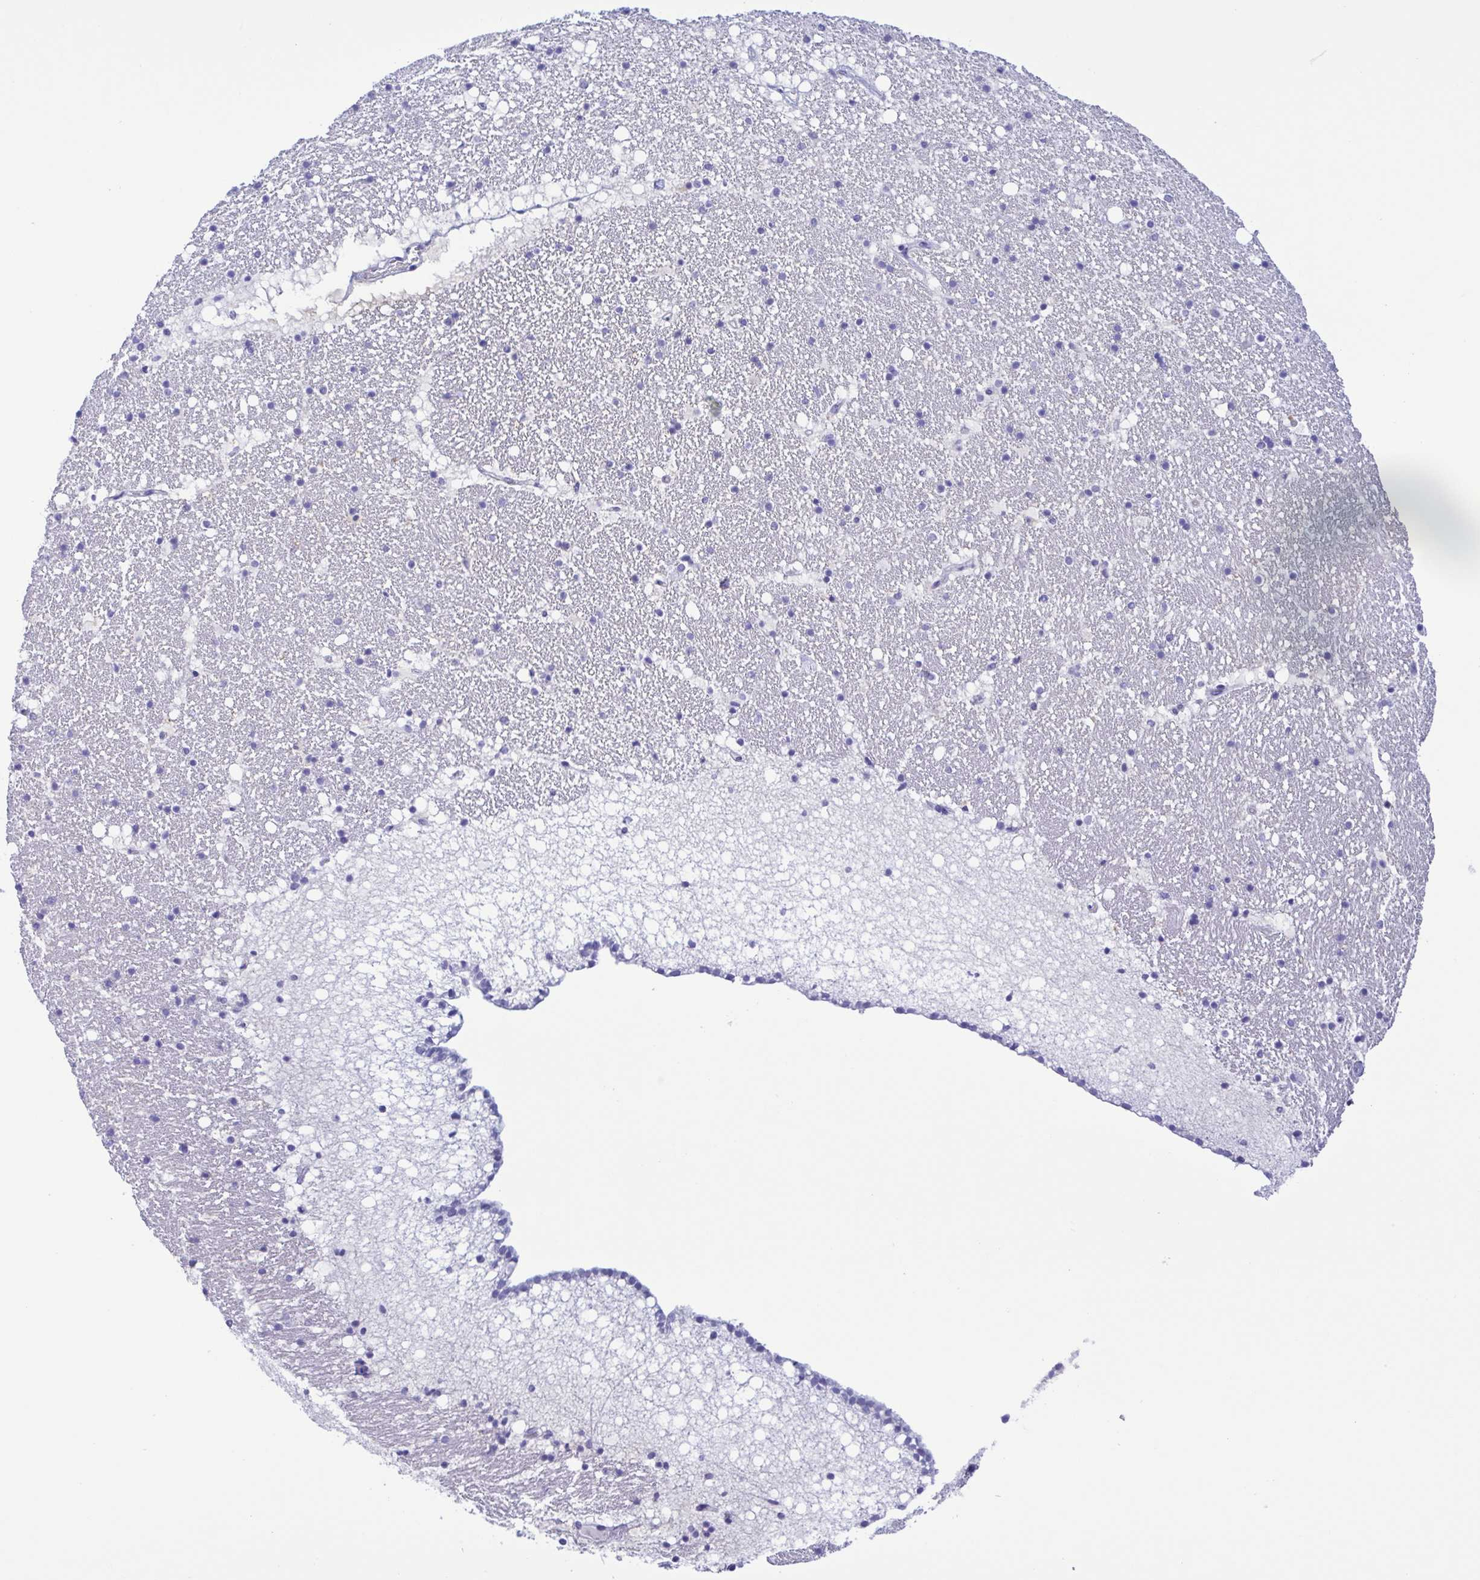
{"staining": {"intensity": "negative", "quantity": "none", "location": "none"}, "tissue": "hippocampus", "cell_type": "Glial cells", "image_type": "normal", "snomed": [{"axis": "morphology", "description": "Normal tissue, NOS"}, {"axis": "topography", "description": "Hippocampus"}], "caption": "An immunohistochemistry micrograph of benign hippocampus is shown. There is no staining in glial cells of hippocampus. Brightfield microscopy of immunohistochemistry stained with DAB (brown) and hematoxylin (blue), captured at high magnification.", "gene": "LDHC", "patient": {"sex": "female", "age": 42}}